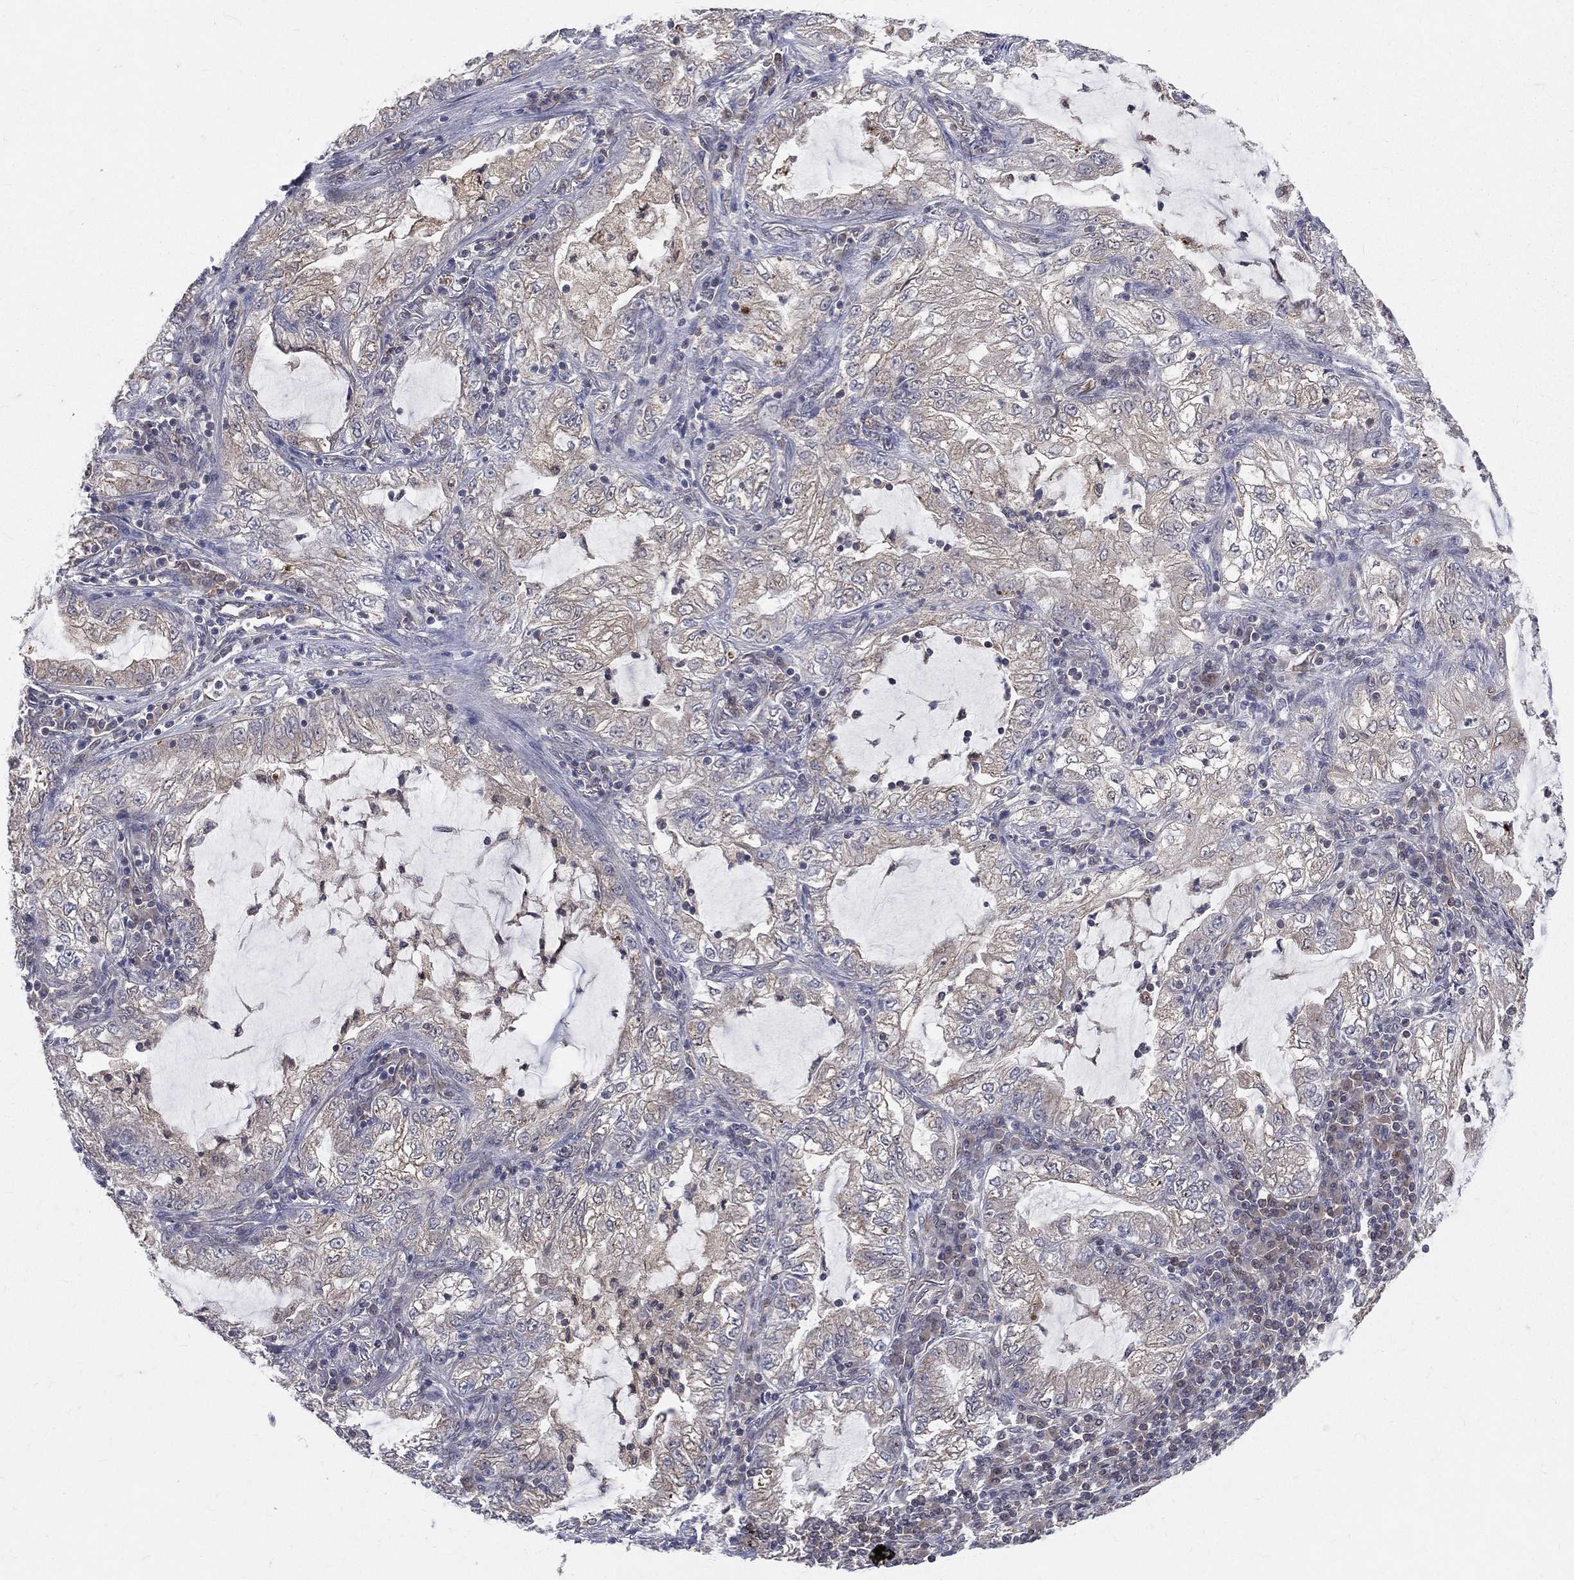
{"staining": {"intensity": "negative", "quantity": "none", "location": "none"}, "tissue": "lung cancer", "cell_type": "Tumor cells", "image_type": "cancer", "snomed": [{"axis": "morphology", "description": "Adenocarcinoma, NOS"}, {"axis": "topography", "description": "Lung"}], "caption": "IHC photomicrograph of human lung cancer stained for a protein (brown), which exhibits no staining in tumor cells.", "gene": "GMPR2", "patient": {"sex": "female", "age": 73}}